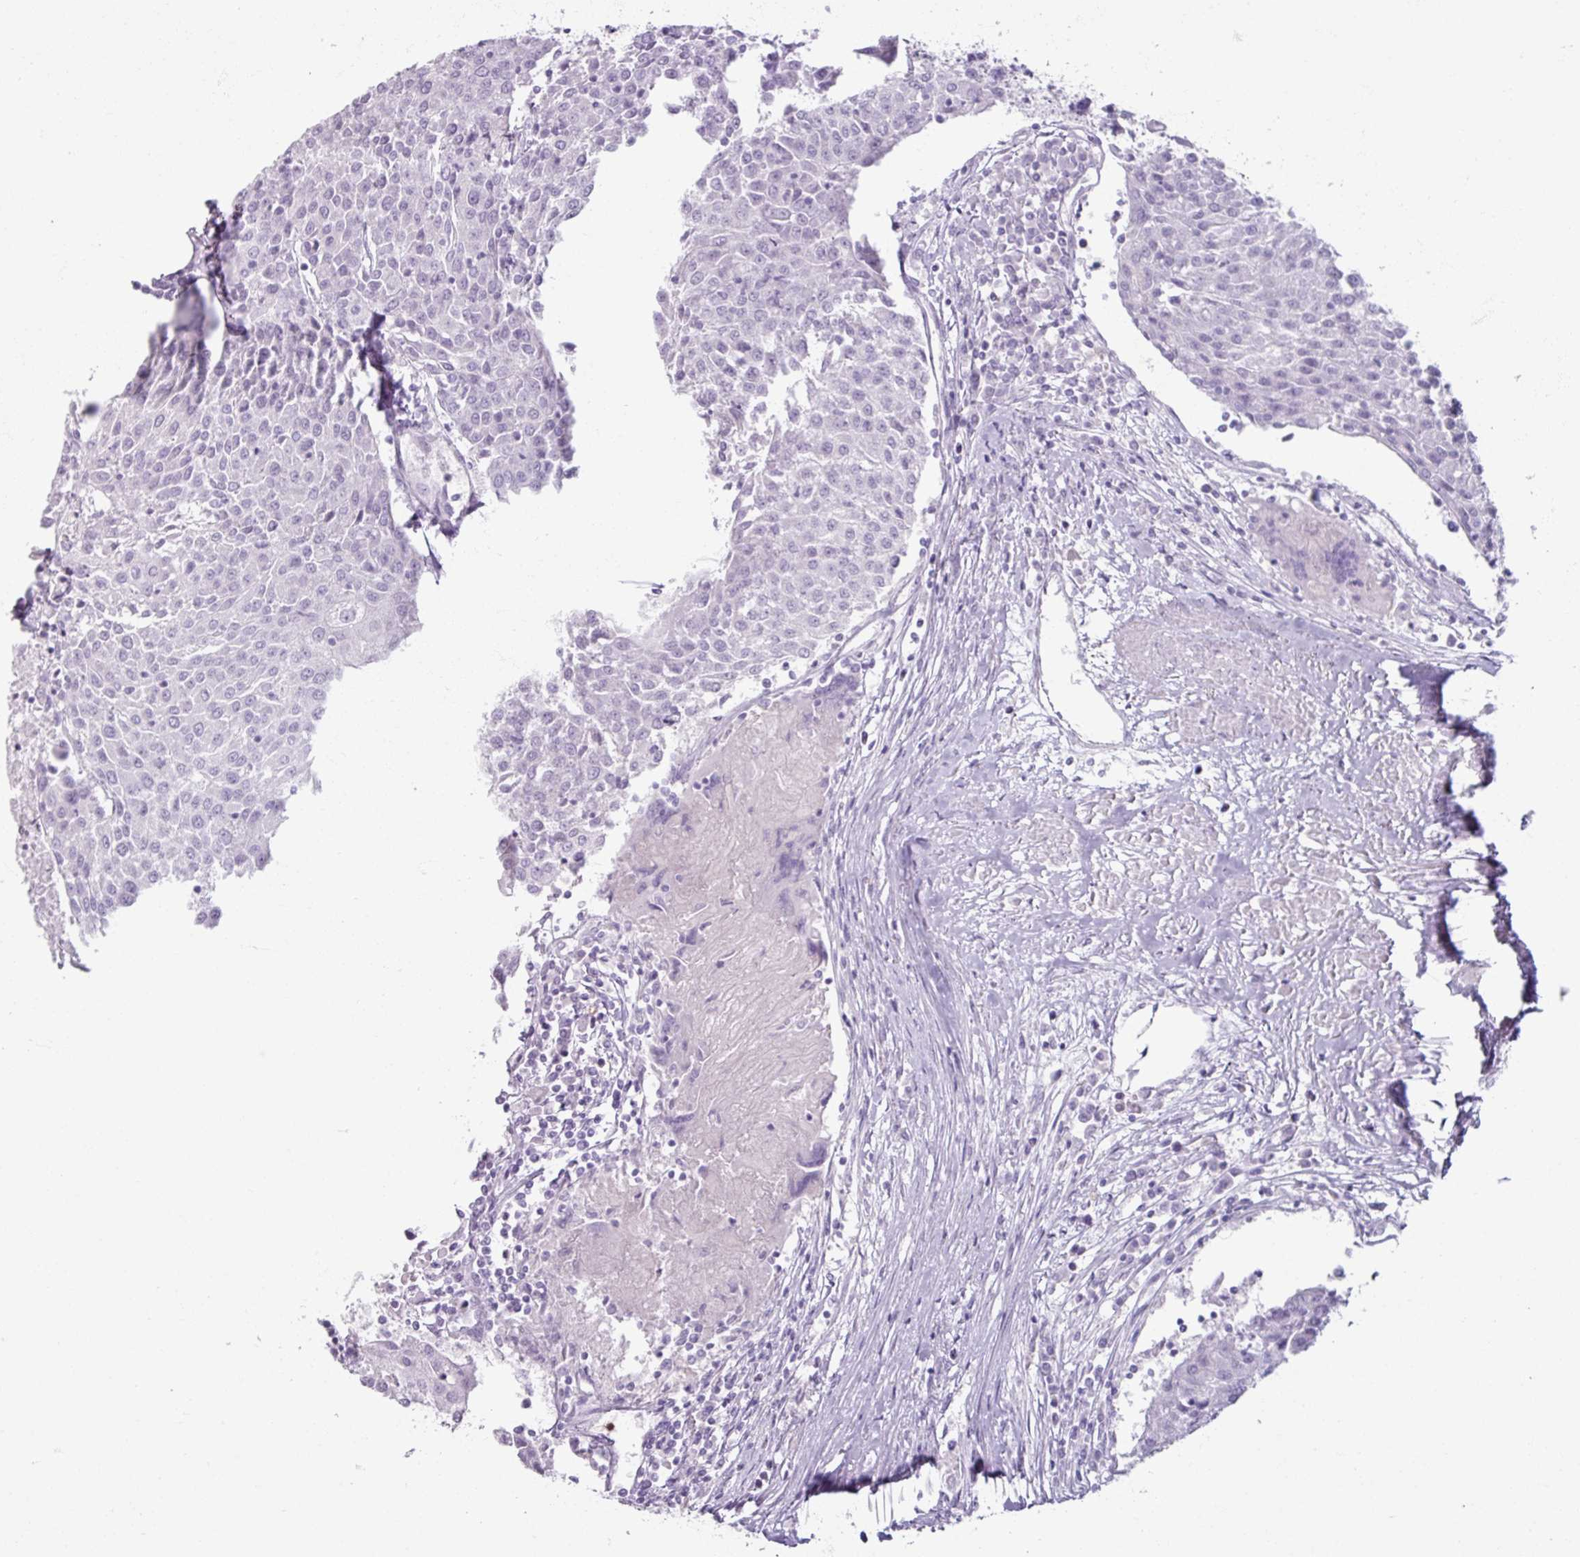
{"staining": {"intensity": "negative", "quantity": "none", "location": "none"}, "tissue": "urothelial cancer", "cell_type": "Tumor cells", "image_type": "cancer", "snomed": [{"axis": "morphology", "description": "Urothelial carcinoma, High grade"}, {"axis": "topography", "description": "Urinary bladder"}], "caption": "Protein analysis of urothelial cancer exhibits no significant expression in tumor cells.", "gene": "ARG1", "patient": {"sex": "female", "age": 85}}